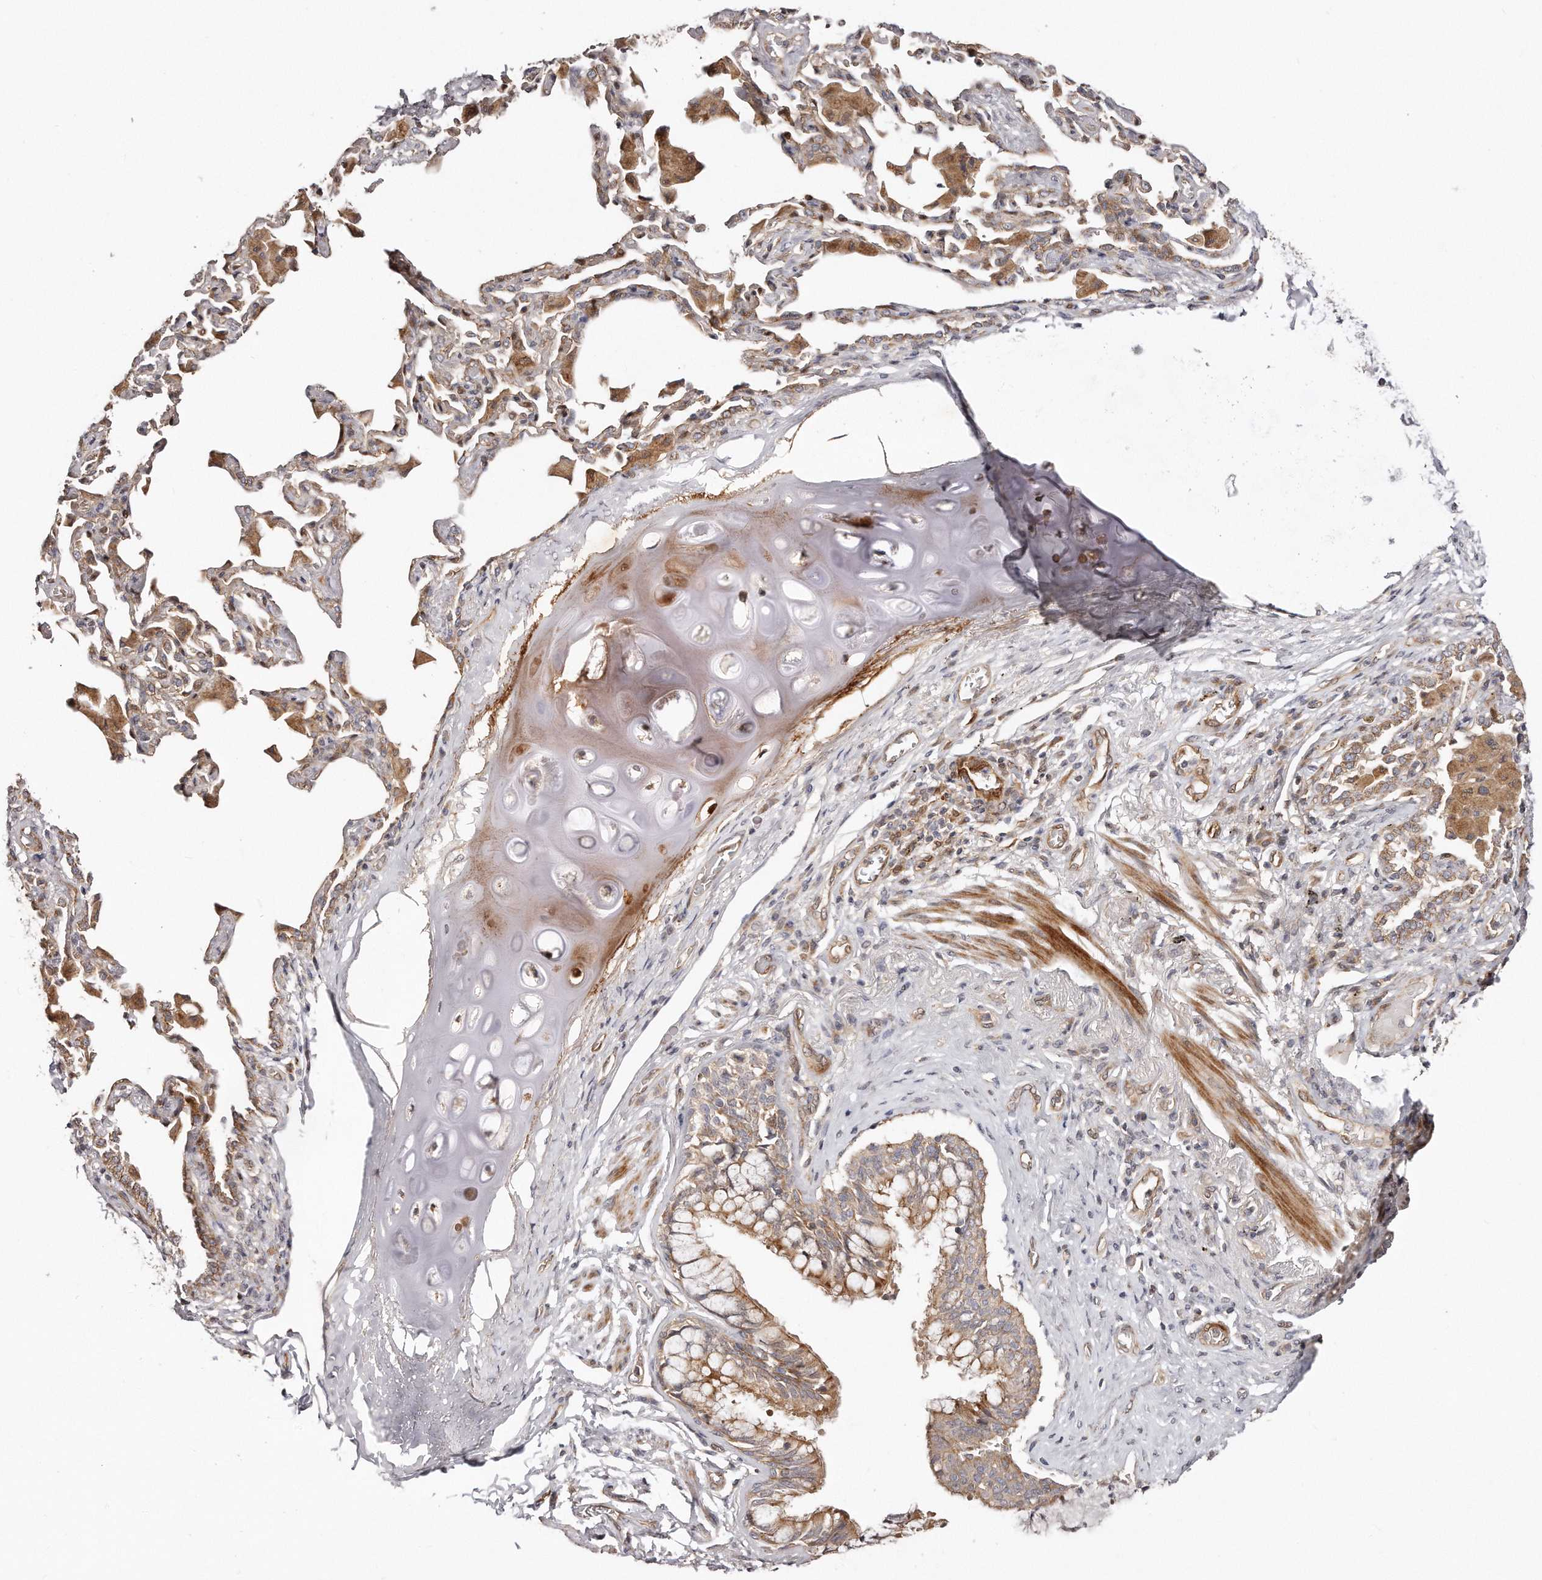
{"staining": {"intensity": "moderate", "quantity": ">75%", "location": "cytoplasmic/membranous"}, "tissue": "bronchus", "cell_type": "Respiratory epithelial cells", "image_type": "normal", "snomed": [{"axis": "morphology", "description": "Normal tissue, NOS"}, {"axis": "morphology", "description": "Inflammation, NOS"}, {"axis": "topography", "description": "Lung"}], "caption": "This histopathology image exhibits immunohistochemistry staining of benign bronchus, with medium moderate cytoplasmic/membranous expression in approximately >75% of respiratory epithelial cells.", "gene": "GBP4", "patient": {"sex": "female", "age": 46}}